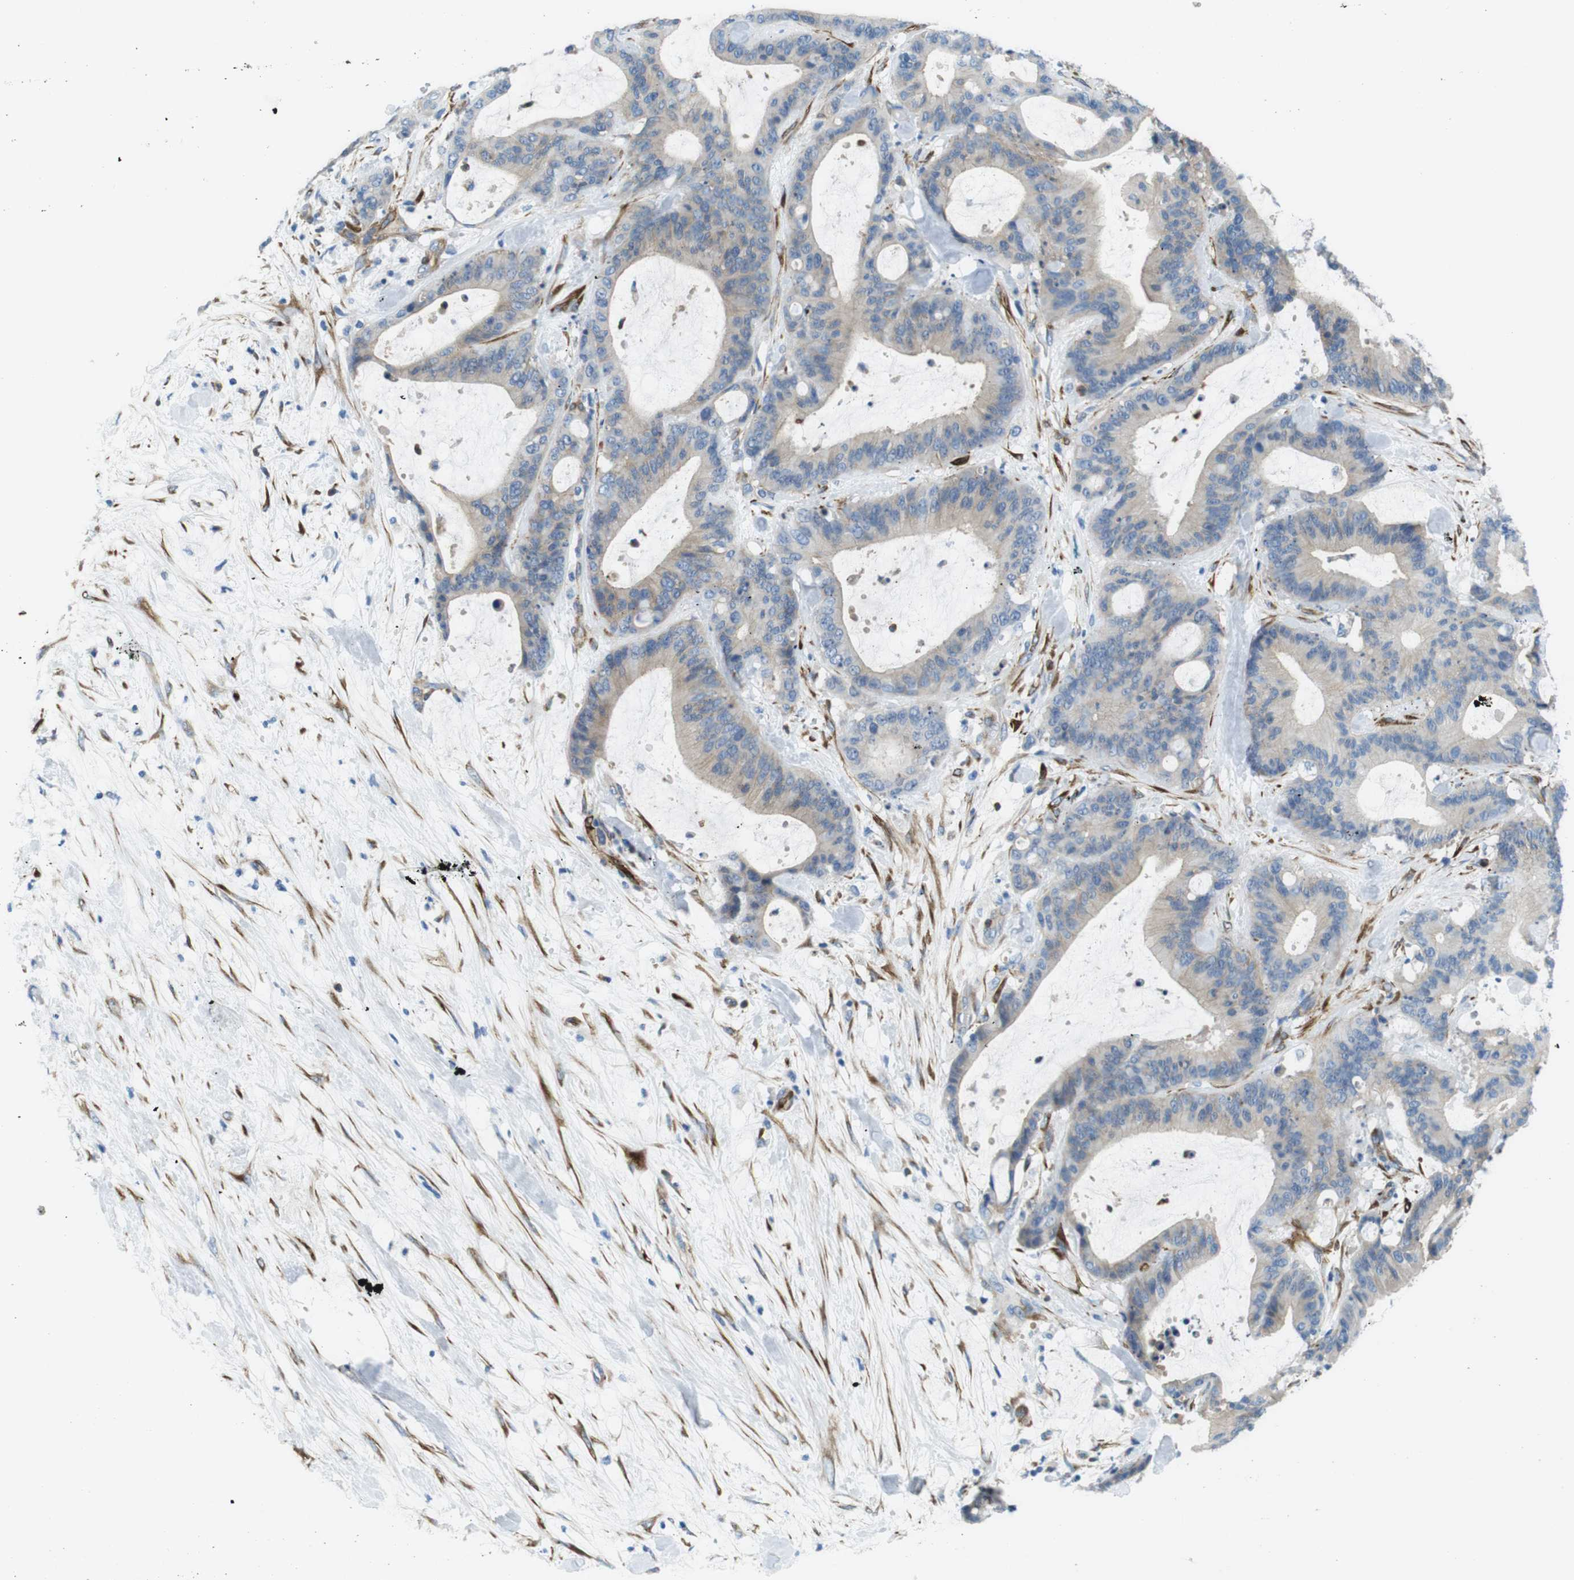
{"staining": {"intensity": "moderate", "quantity": "25%-75%", "location": "cytoplasmic/membranous"}, "tissue": "liver cancer", "cell_type": "Tumor cells", "image_type": "cancer", "snomed": [{"axis": "morphology", "description": "Cholangiocarcinoma"}, {"axis": "topography", "description": "Liver"}], "caption": "High-magnification brightfield microscopy of liver cholangiocarcinoma stained with DAB (brown) and counterstained with hematoxylin (blue). tumor cells exhibit moderate cytoplasmic/membranous positivity is identified in approximately25%-75% of cells.", "gene": "EMP2", "patient": {"sex": "female", "age": 73}}